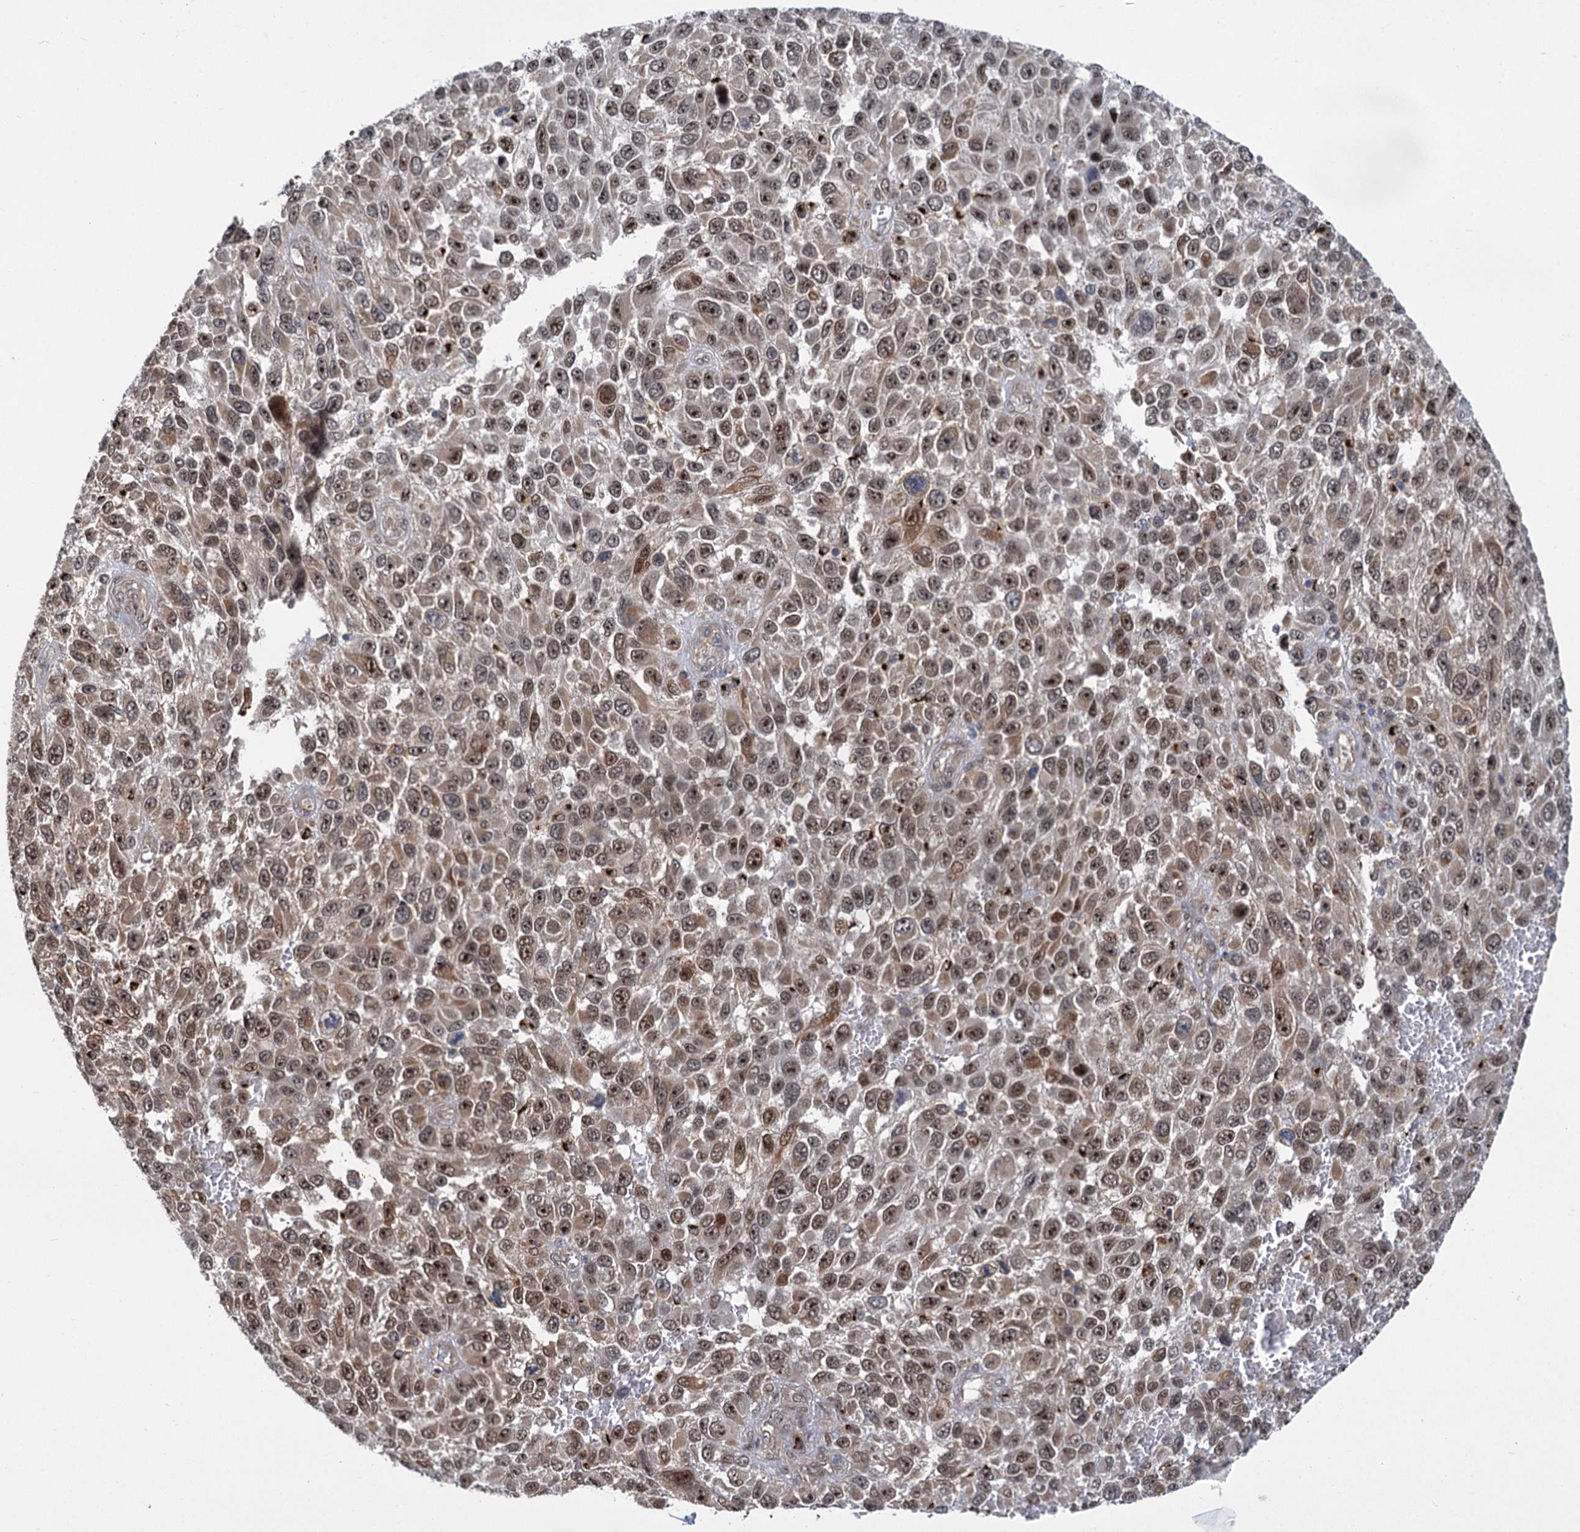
{"staining": {"intensity": "moderate", "quantity": ">75%", "location": "cytoplasmic/membranous,nuclear"}, "tissue": "melanoma", "cell_type": "Tumor cells", "image_type": "cancer", "snomed": [{"axis": "morphology", "description": "Normal tissue, NOS"}, {"axis": "morphology", "description": "Malignant melanoma, NOS"}, {"axis": "topography", "description": "Skin"}], "caption": "Human malignant melanoma stained for a protein (brown) demonstrates moderate cytoplasmic/membranous and nuclear positive expression in approximately >75% of tumor cells.", "gene": "GAL3ST4", "patient": {"sex": "female", "age": 96}}